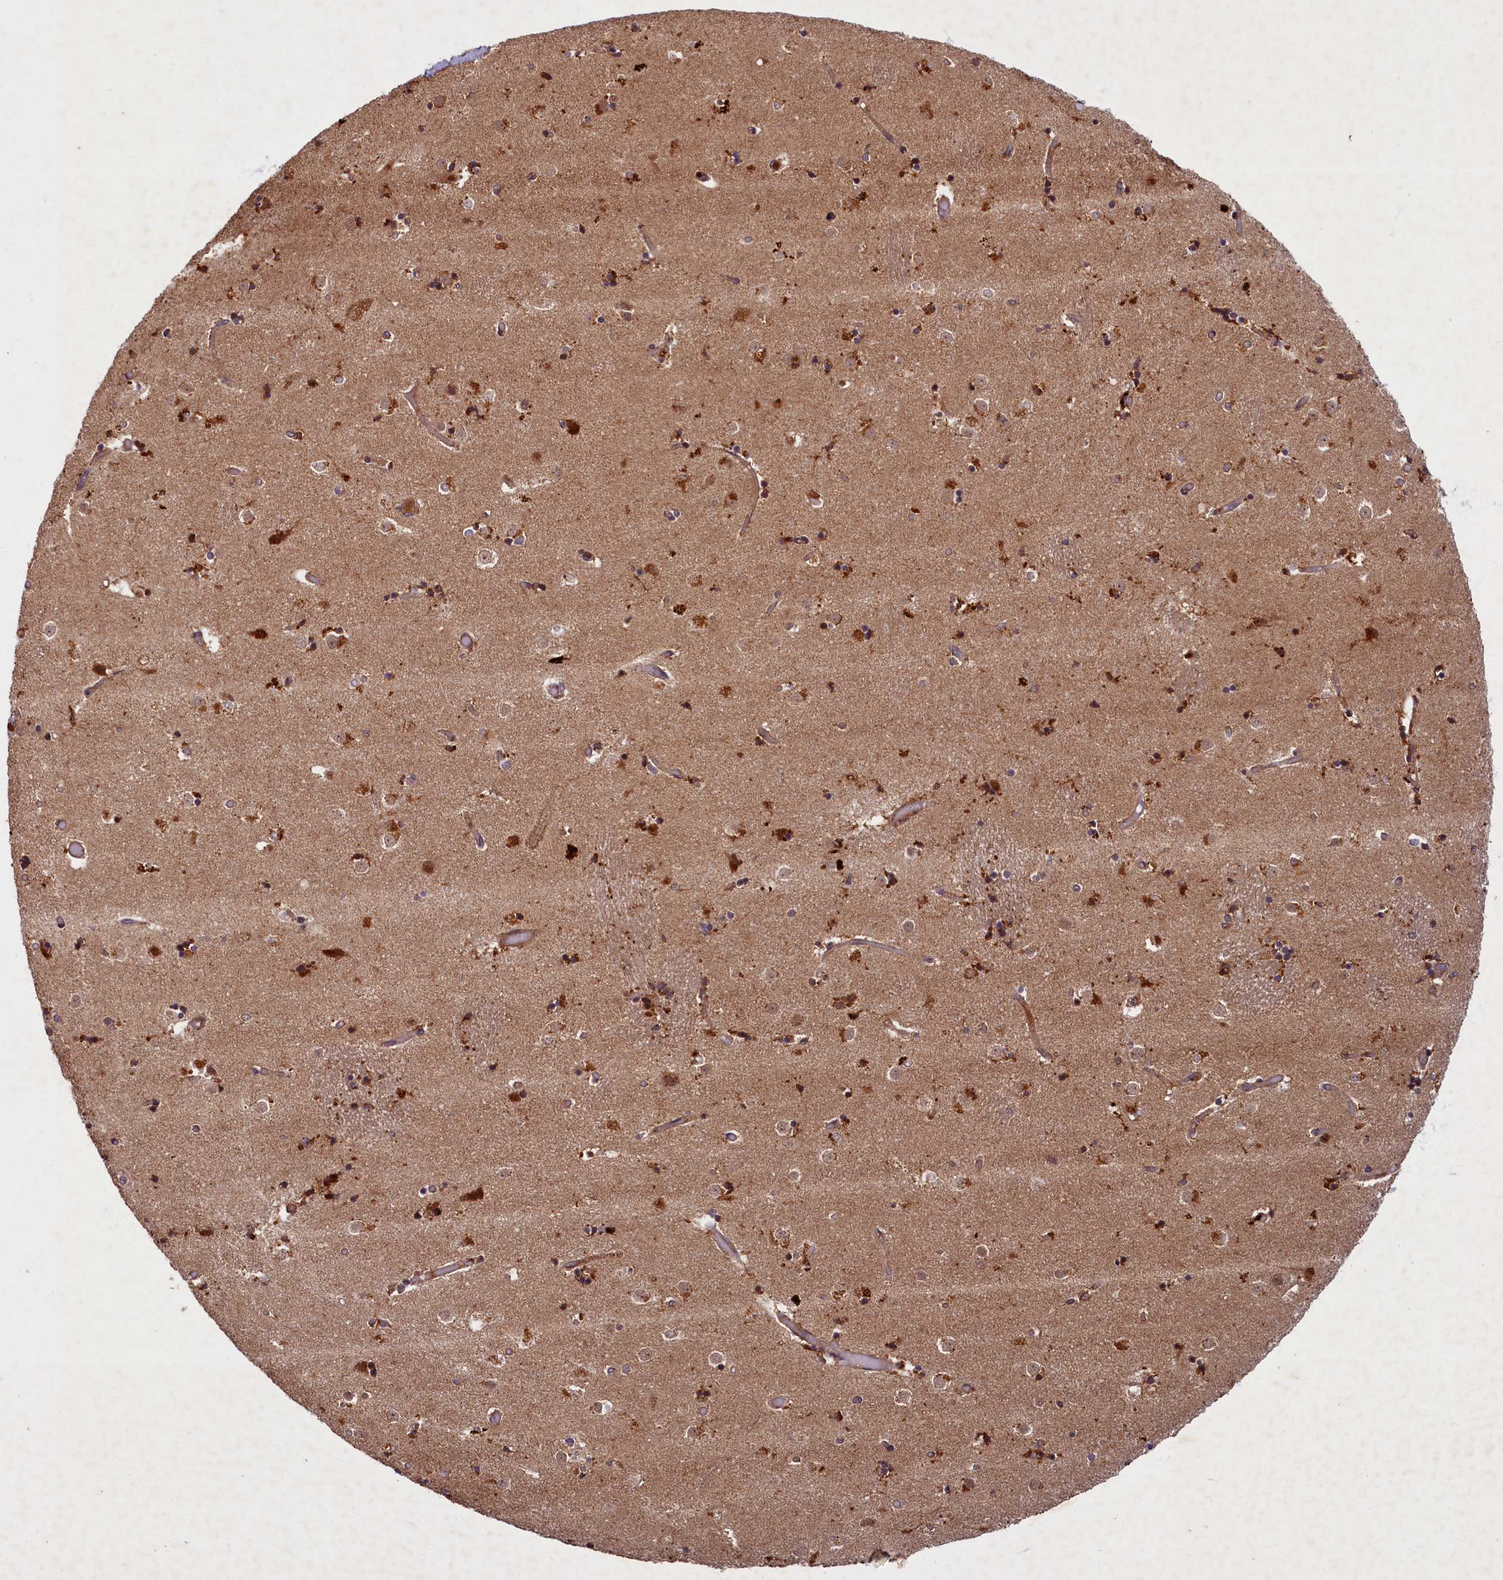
{"staining": {"intensity": "strong", "quantity": "<25%", "location": "cytoplasmic/membranous"}, "tissue": "caudate", "cell_type": "Glial cells", "image_type": "normal", "snomed": [{"axis": "morphology", "description": "Normal tissue, NOS"}, {"axis": "topography", "description": "Lateral ventricle wall"}], "caption": "Protein staining exhibits strong cytoplasmic/membranous positivity in about <25% of glial cells in benign caudate. (brown staining indicates protein expression, while blue staining denotes nuclei).", "gene": "SLC11A2", "patient": {"sex": "female", "age": 52}}